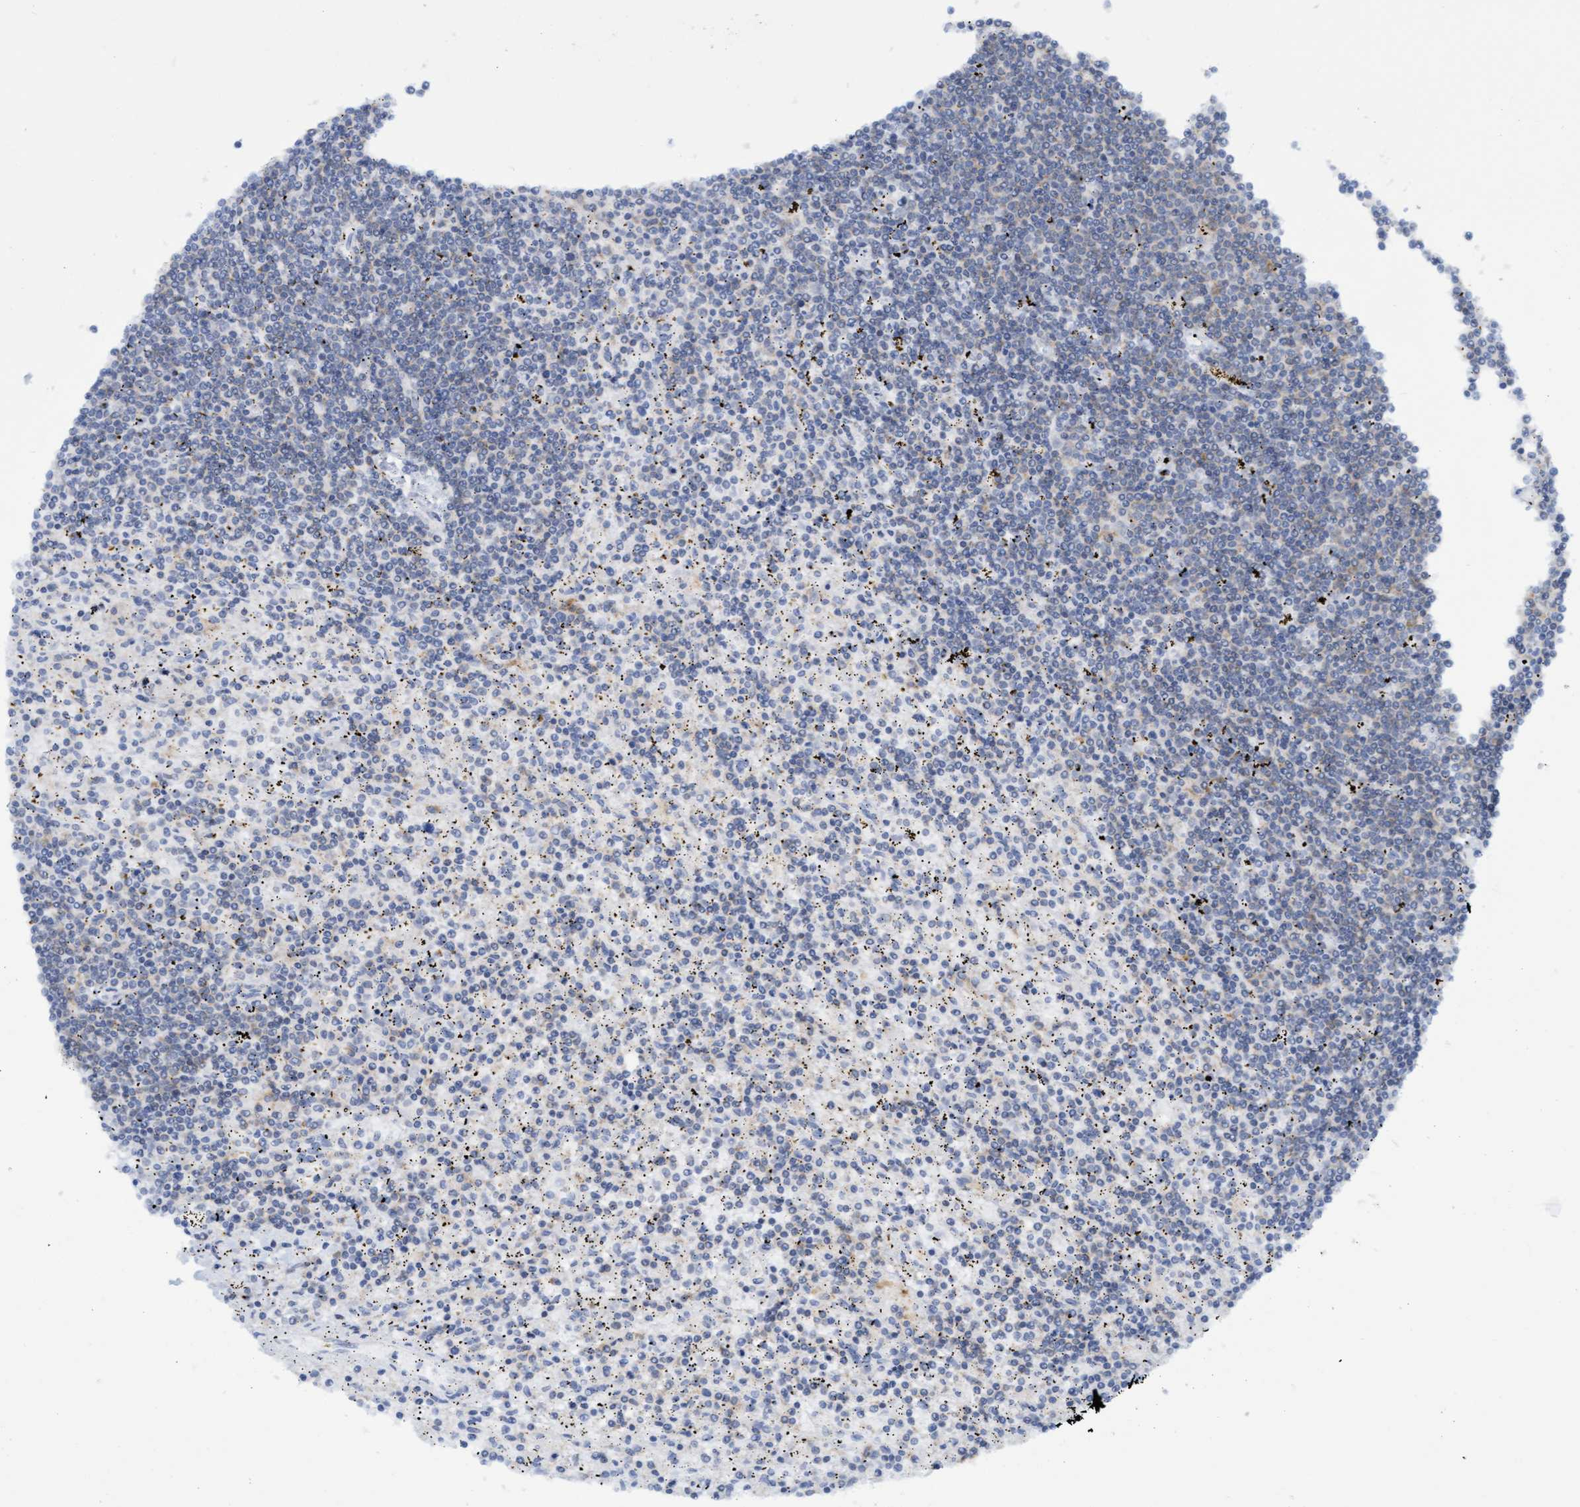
{"staining": {"intensity": "negative", "quantity": "none", "location": "none"}, "tissue": "lymphoma", "cell_type": "Tumor cells", "image_type": "cancer", "snomed": [{"axis": "morphology", "description": "Malignant lymphoma, non-Hodgkin's type, Low grade"}, {"axis": "topography", "description": "Spleen"}], "caption": "This is an immunohistochemistry photomicrograph of human malignant lymphoma, non-Hodgkin's type (low-grade). There is no positivity in tumor cells.", "gene": "FNBP1", "patient": {"sex": "male", "age": 76}}